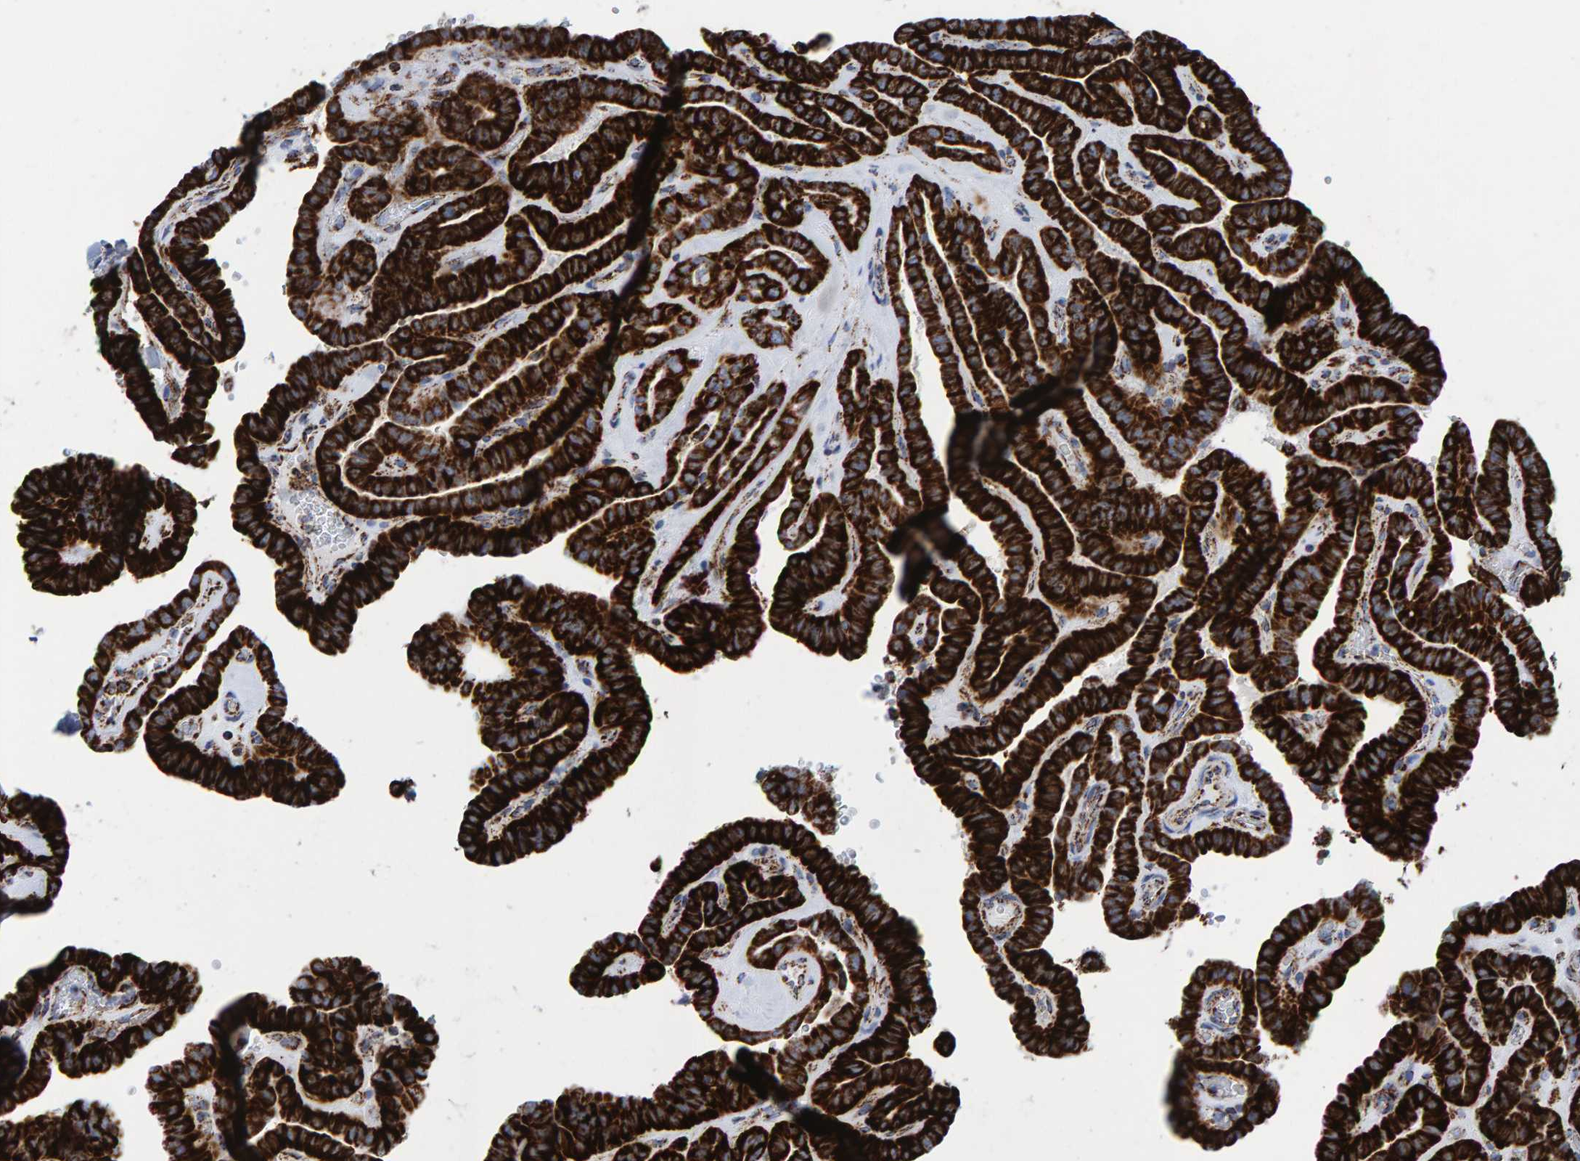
{"staining": {"intensity": "strong", "quantity": ">75%", "location": "cytoplasmic/membranous"}, "tissue": "thyroid cancer", "cell_type": "Tumor cells", "image_type": "cancer", "snomed": [{"axis": "morphology", "description": "Papillary adenocarcinoma, NOS"}, {"axis": "topography", "description": "Thyroid gland"}], "caption": "Immunohistochemical staining of human thyroid cancer (papillary adenocarcinoma) shows high levels of strong cytoplasmic/membranous expression in about >75% of tumor cells.", "gene": "ENSG00000262660", "patient": {"sex": "male", "age": 77}}